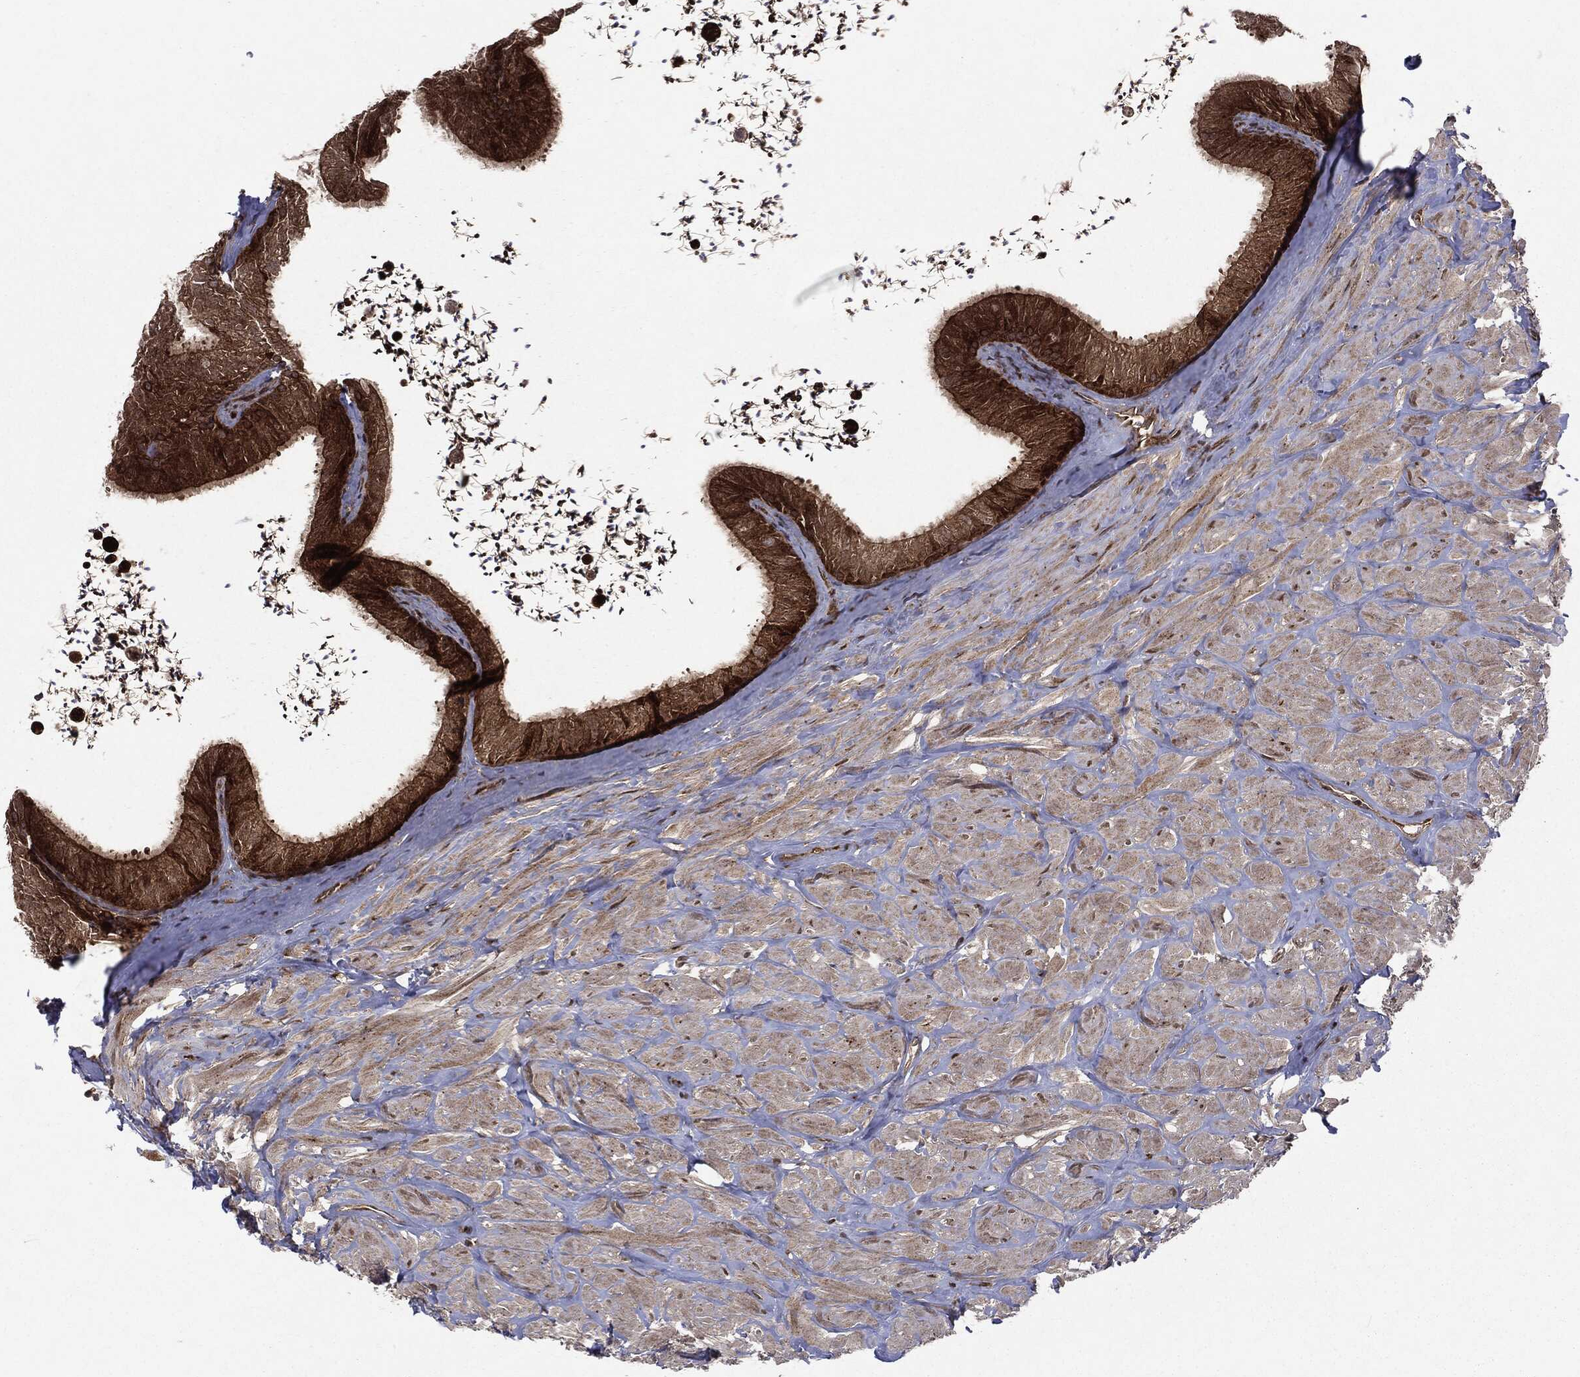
{"staining": {"intensity": "strong", "quantity": ">75%", "location": "cytoplasmic/membranous"}, "tissue": "epididymis", "cell_type": "Glandular cells", "image_type": "normal", "snomed": [{"axis": "morphology", "description": "Normal tissue, NOS"}, {"axis": "topography", "description": "Epididymis"}], "caption": "Immunohistochemistry (IHC) of normal human epididymis shows high levels of strong cytoplasmic/membranous staining in approximately >75% of glandular cells.", "gene": "OTUB1", "patient": {"sex": "male", "age": 32}}